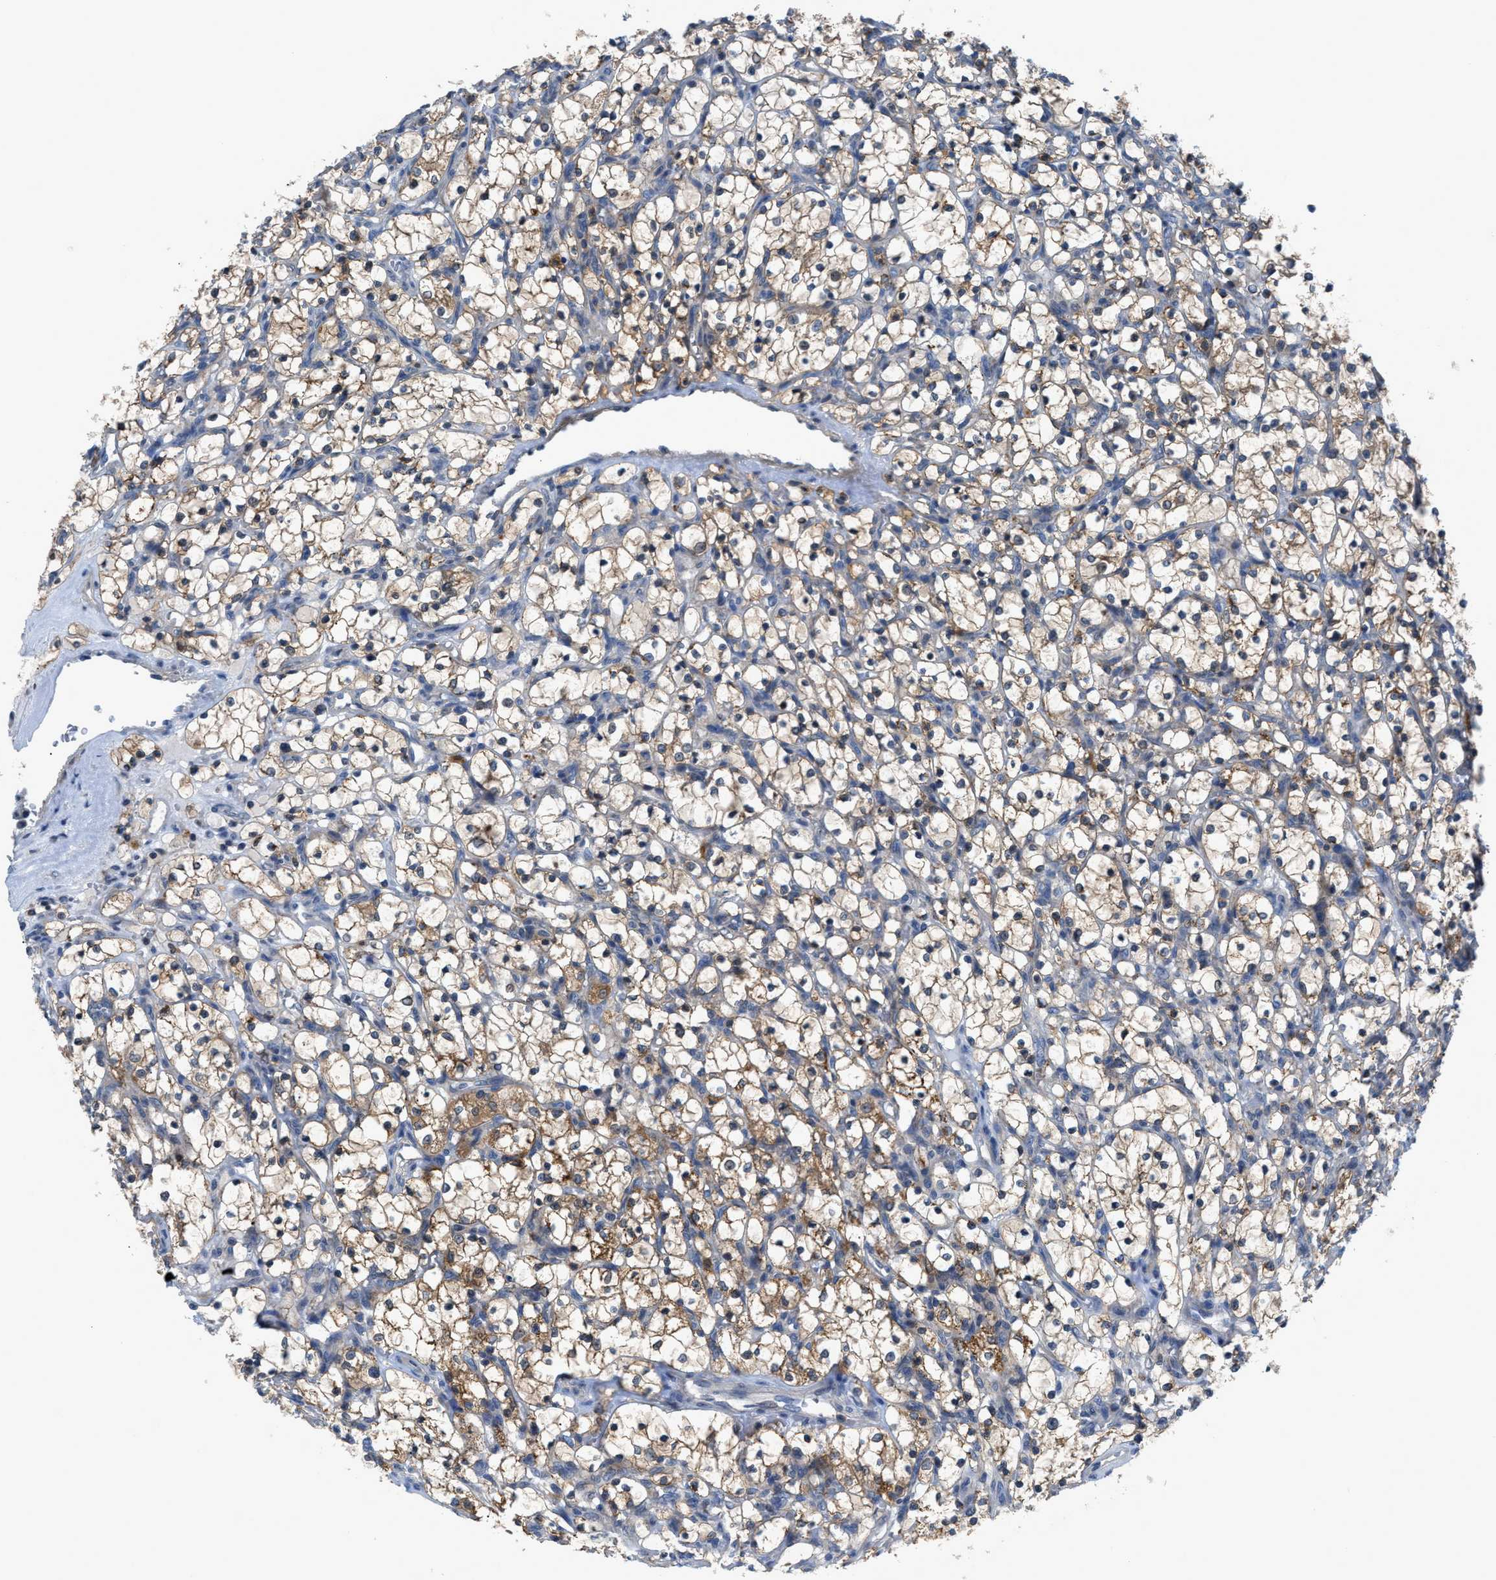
{"staining": {"intensity": "weak", "quantity": ">75%", "location": "cytoplasmic/membranous"}, "tissue": "renal cancer", "cell_type": "Tumor cells", "image_type": "cancer", "snomed": [{"axis": "morphology", "description": "Adenocarcinoma, NOS"}, {"axis": "topography", "description": "Kidney"}], "caption": "Weak cytoplasmic/membranous positivity is identified in about >75% of tumor cells in adenocarcinoma (renal). The protein is shown in brown color, while the nuclei are stained blue.", "gene": "TMEM45B", "patient": {"sex": "female", "age": 69}}